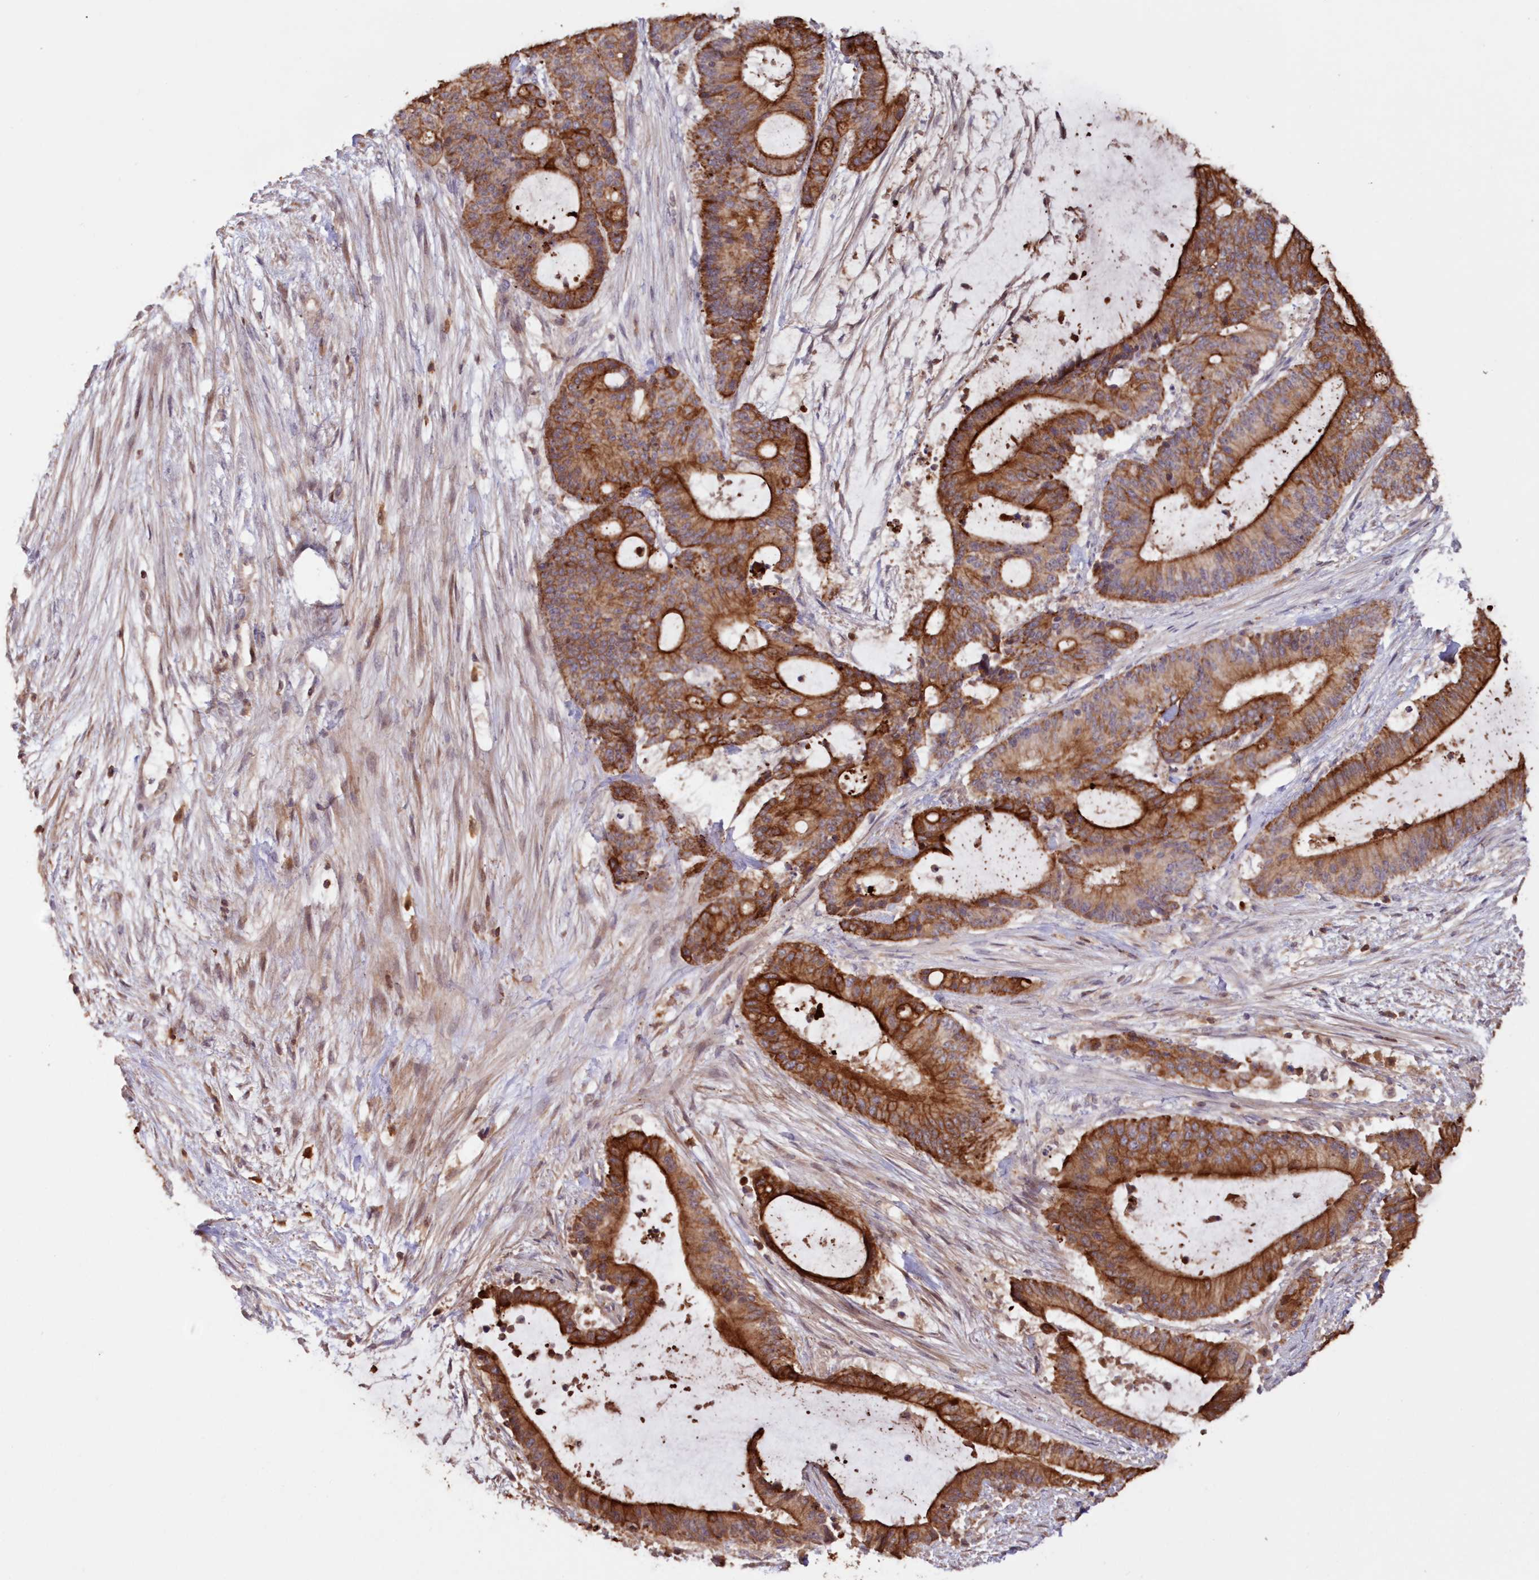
{"staining": {"intensity": "strong", "quantity": ">75%", "location": "cytoplasmic/membranous"}, "tissue": "liver cancer", "cell_type": "Tumor cells", "image_type": "cancer", "snomed": [{"axis": "morphology", "description": "Normal tissue, NOS"}, {"axis": "morphology", "description": "Cholangiocarcinoma"}, {"axis": "topography", "description": "Liver"}, {"axis": "topography", "description": "Peripheral nerve tissue"}], "caption": "An immunohistochemistry micrograph of tumor tissue is shown. Protein staining in brown shows strong cytoplasmic/membranous positivity in liver cancer (cholangiocarcinoma) within tumor cells.", "gene": "SNED1", "patient": {"sex": "female", "age": 73}}